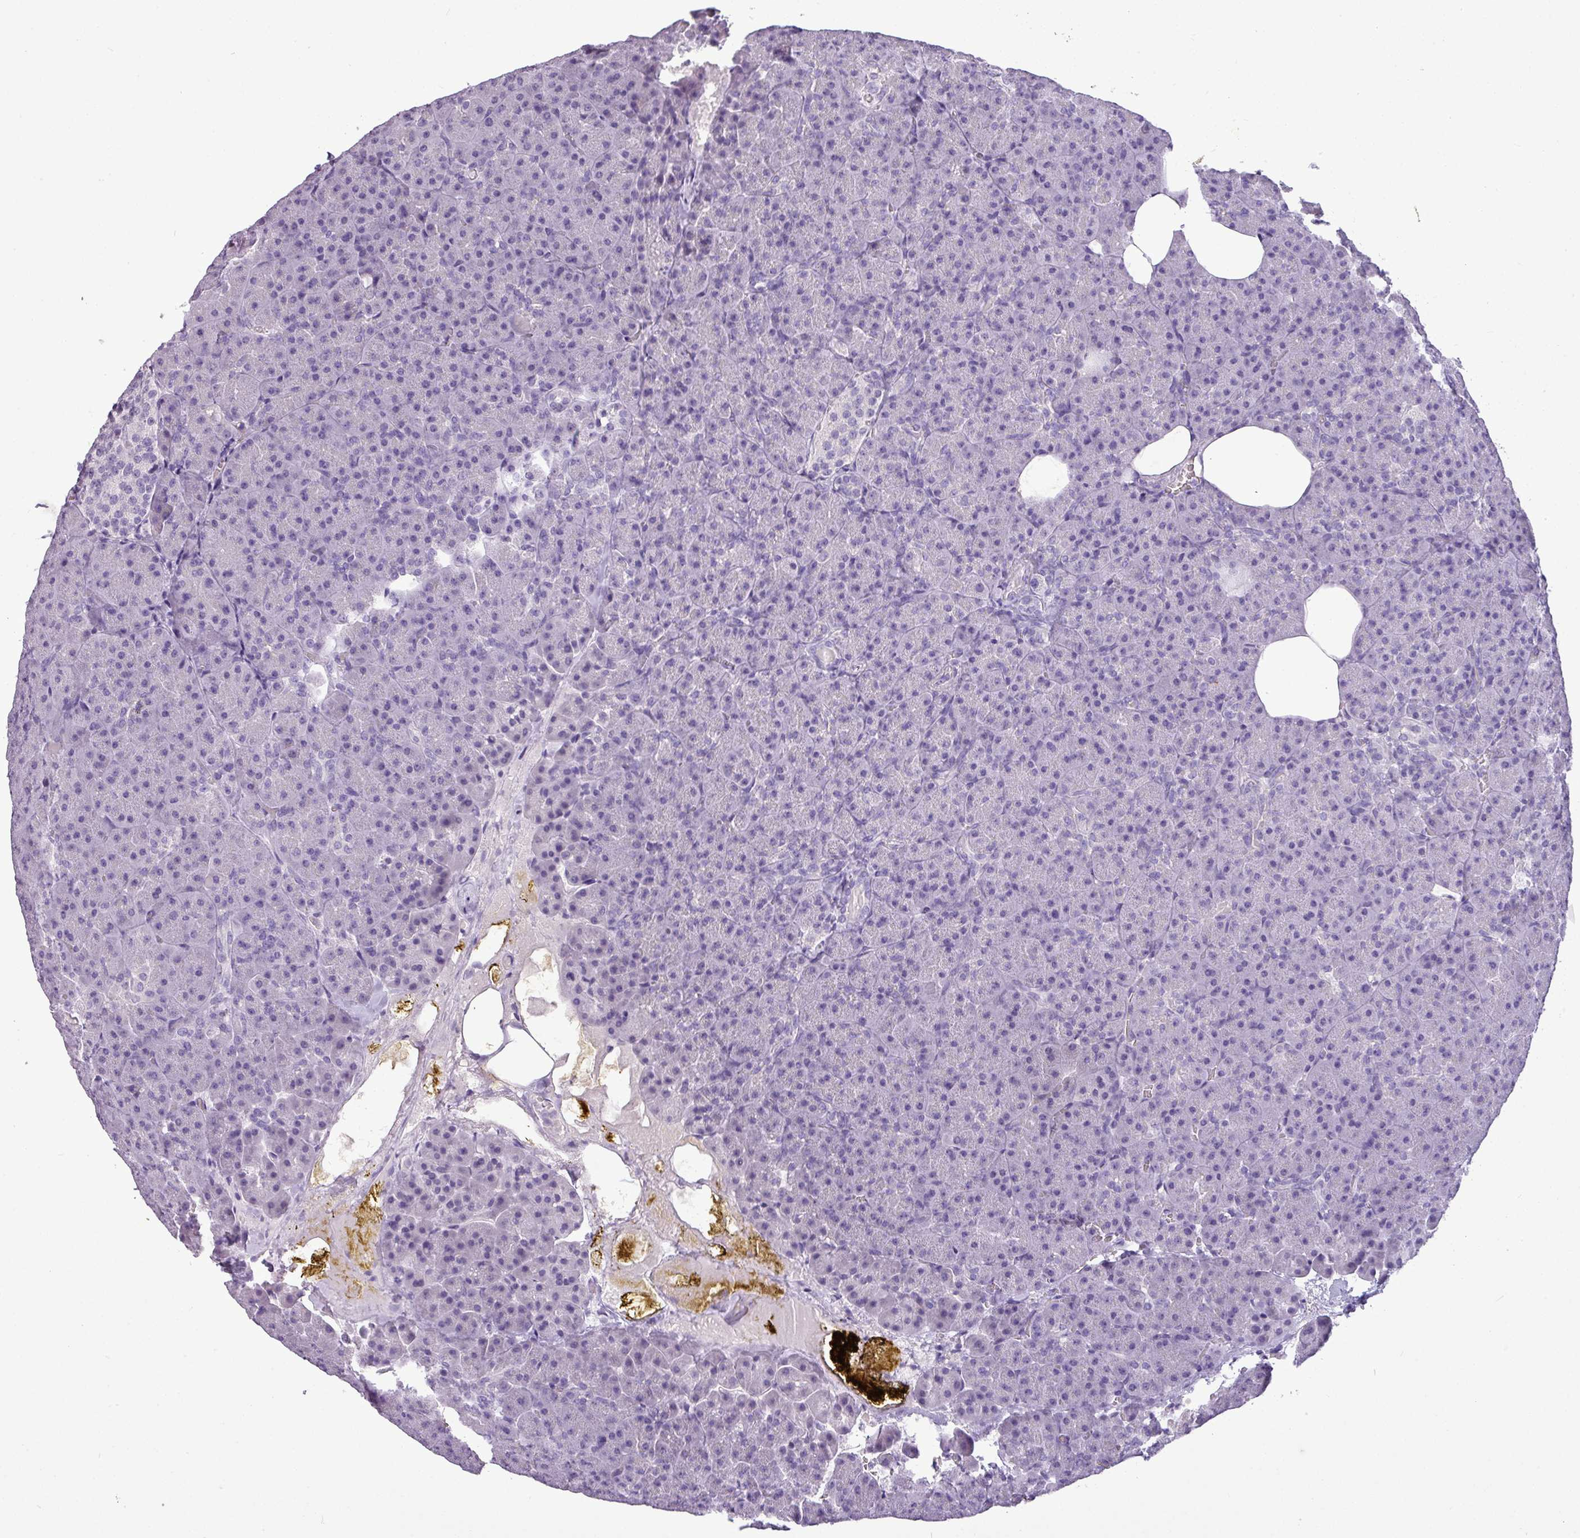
{"staining": {"intensity": "negative", "quantity": "none", "location": "none"}, "tissue": "pancreas", "cell_type": "Exocrine glandular cells", "image_type": "normal", "snomed": [{"axis": "morphology", "description": "Normal tissue, NOS"}, {"axis": "topography", "description": "Pancreas"}], "caption": "IHC of unremarkable pancreas displays no expression in exocrine glandular cells.", "gene": "TMEM91", "patient": {"sex": "female", "age": 74}}